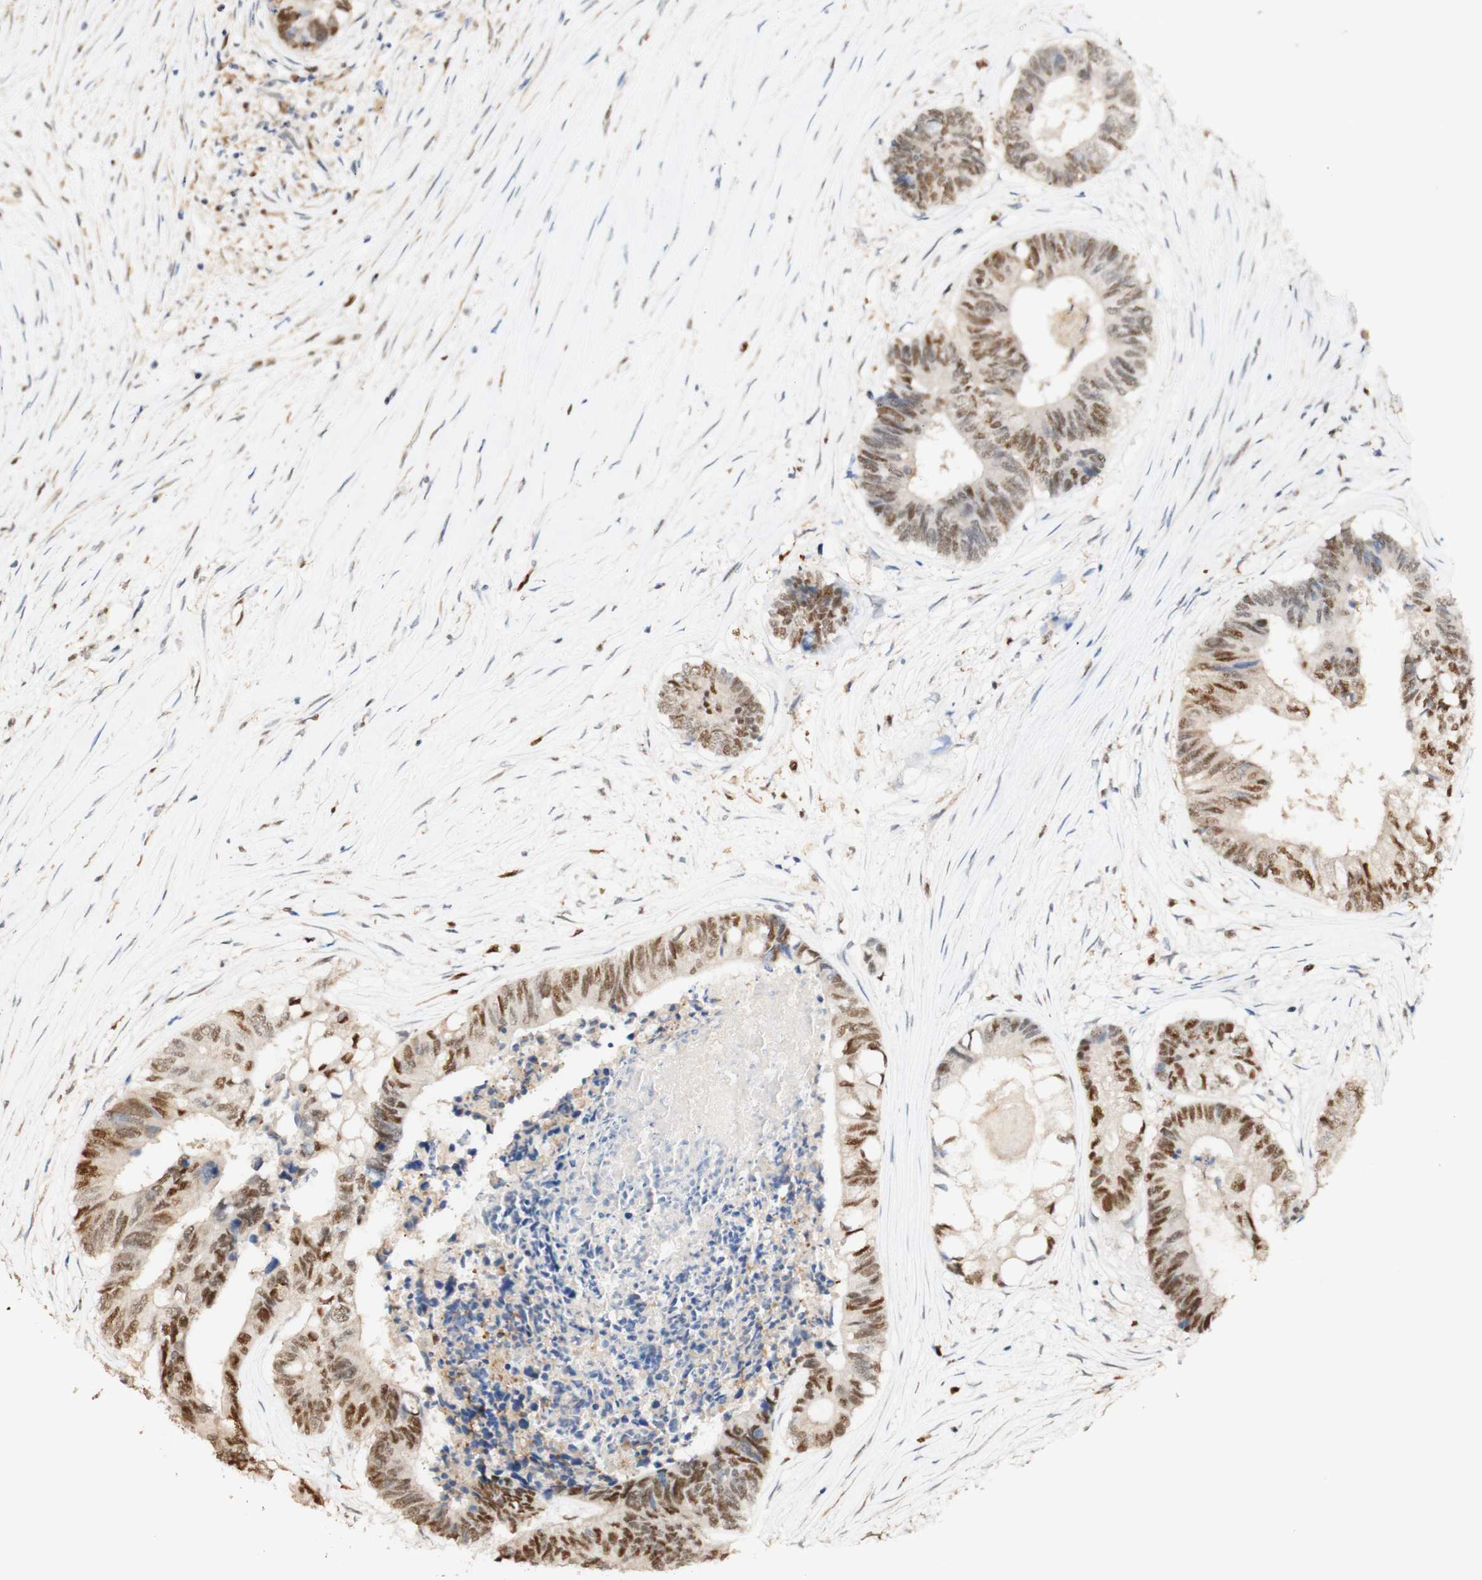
{"staining": {"intensity": "moderate", "quantity": ">75%", "location": "nuclear"}, "tissue": "colorectal cancer", "cell_type": "Tumor cells", "image_type": "cancer", "snomed": [{"axis": "morphology", "description": "Adenocarcinoma, NOS"}, {"axis": "topography", "description": "Rectum"}], "caption": "Protein expression analysis of human colorectal cancer reveals moderate nuclear expression in approximately >75% of tumor cells. (brown staining indicates protein expression, while blue staining denotes nuclei).", "gene": "MAP3K4", "patient": {"sex": "male", "age": 63}}